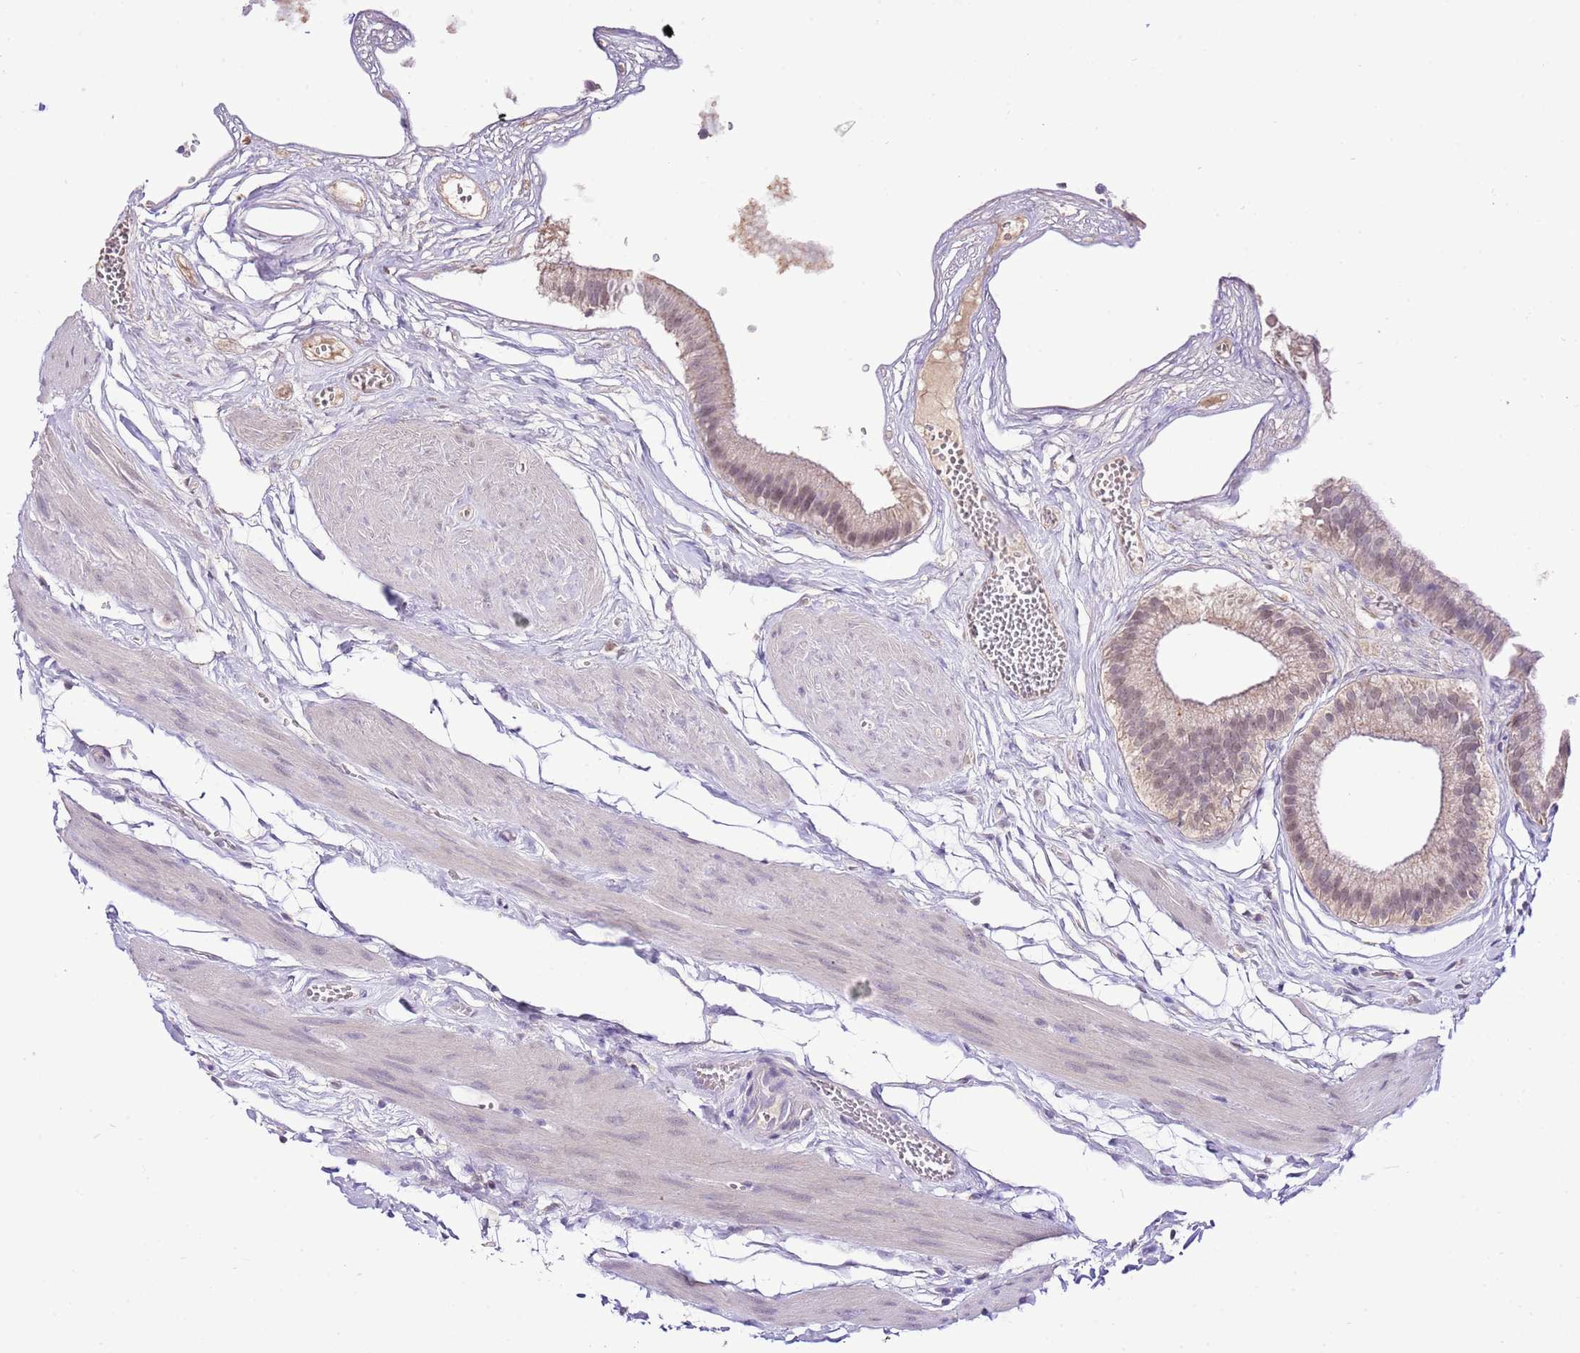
{"staining": {"intensity": "weak", "quantity": ">75%", "location": "nuclear"}, "tissue": "gallbladder", "cell_type": "Glandular cells", "image_type": "normal", "snomed": [{"axis": "morphology", "description": "Normal tissue, NOS"}, {"axis": "topography", "description": "Gallbladder"}], "caption": "A histopathology image of human gallbladder stained for a protein shows weak nuclear brown staining in glandular cells. (Brightfield microscopy of DAB IHC at high magnification).", "gene": "IZUMO4", "patient": {"sex": "female", "age": 54}}